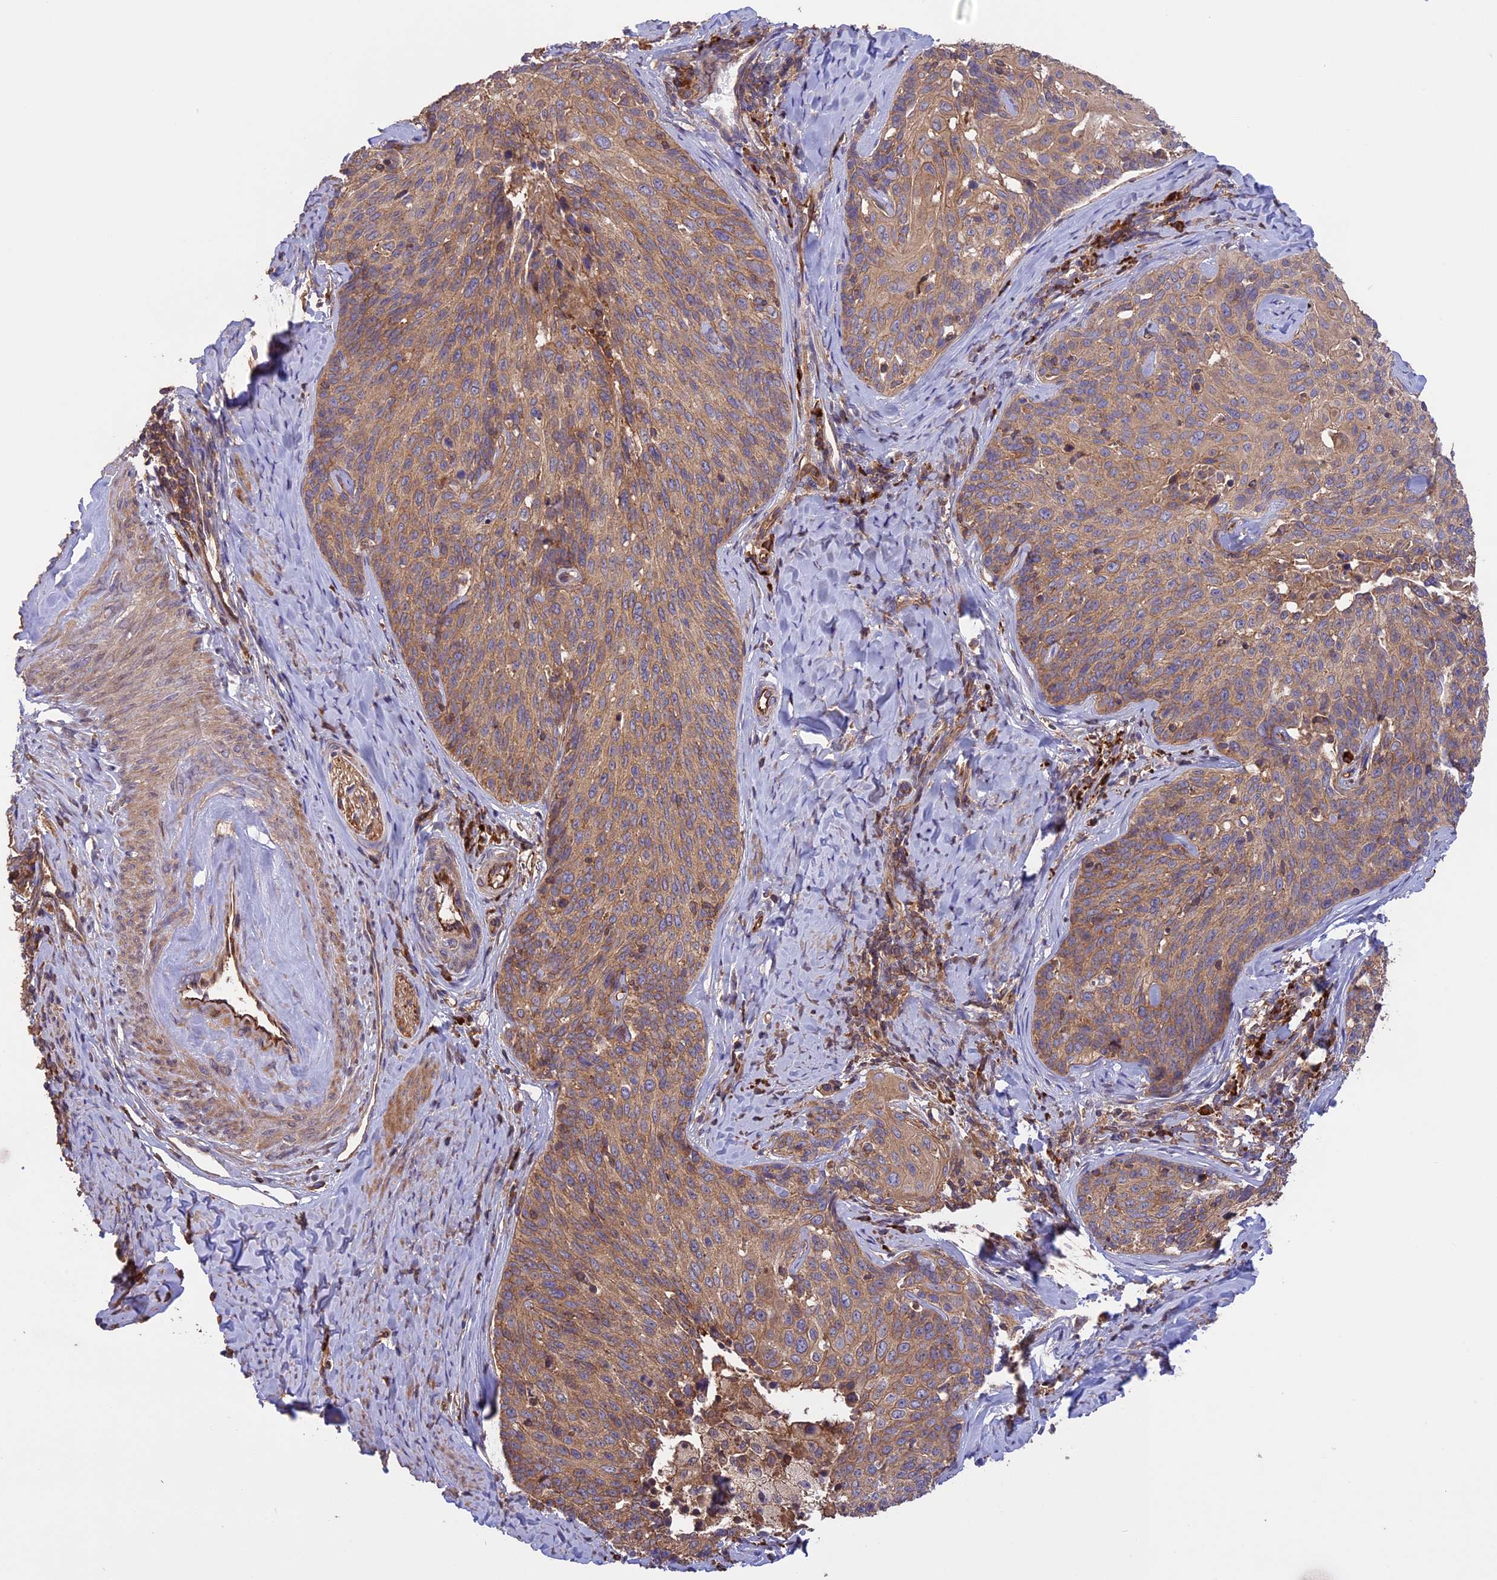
{"staining": {"intensity": "moderate", "quantity": ">75%", "location": "cytoplasmic/membranous"}, "tissue": "cervical cancer", "cell_type": "Tumor cells", "image_type": "cancer", "snomed": [{"axis": "morphology", "description": "Squamous cell carcinoma, NOS"}, {"axis": "topography", "description": "Cervix"}], "caption": "Immunohistochemistry (IHC) (DAB (3,3'-diaminobenzidine)) staining of squamous cell carcinoma (cervical) displays moderate cytoplasmic/membranous protein staining in approximately >75% of tumor cells.", "gene": "GAS8", "patient": {"sex": "female", "age": 50}}